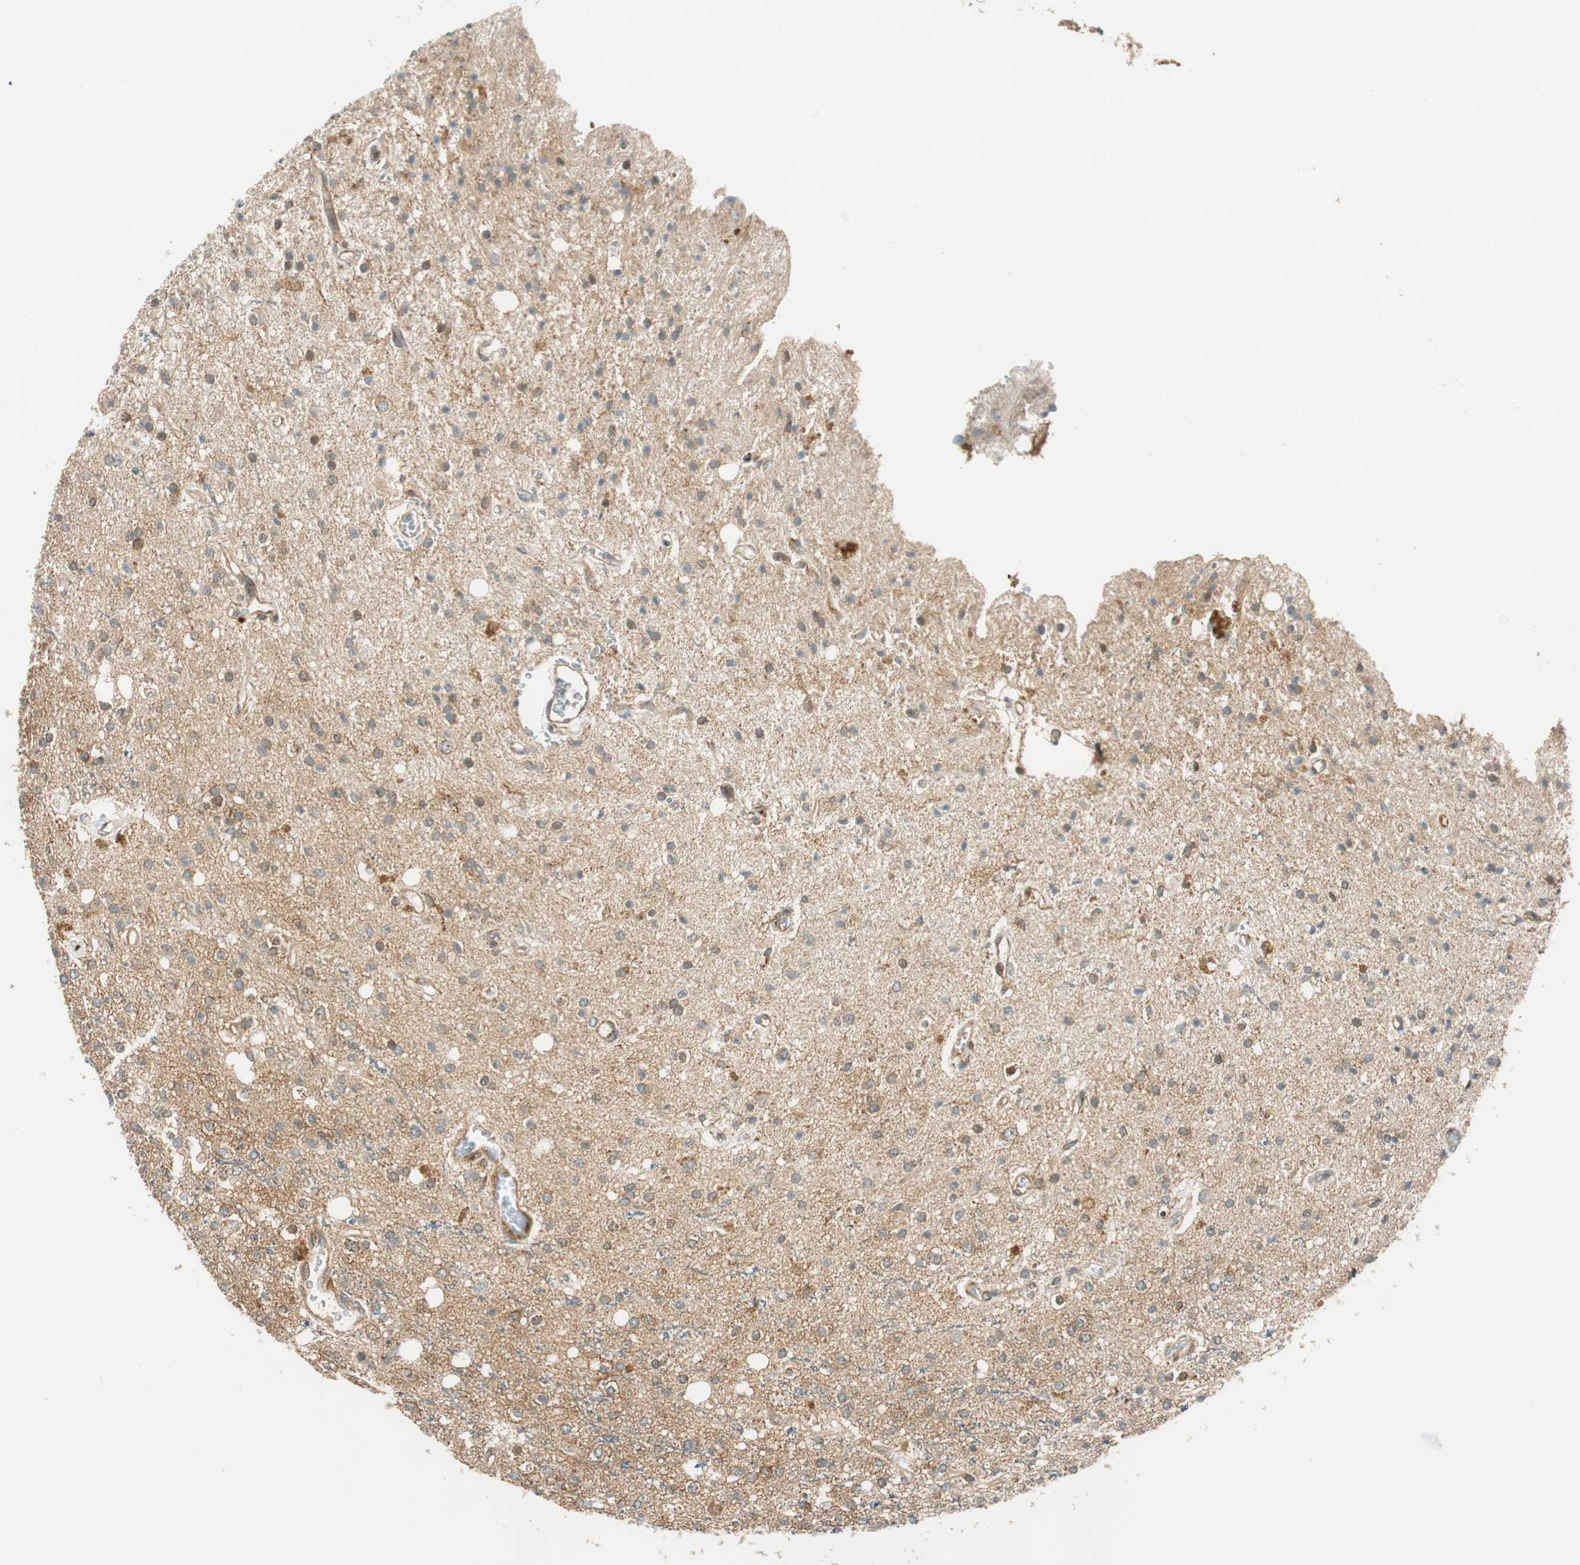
{"staining": {"intensity": "moderate", "quantity": "<25%", "location": "cytoplasmic/membranous"}, "tissue": "glioma", "cell_type": "Tumor cells", "image_type": "cancer", "snomed": [{"axis": "morphology", "description": "Glioma, malignant, High grade"}, {"axis": "topography", "description": "Brain"}], "caption": "Brown immunohistochemical staining in human glioma demonstrates moderate cytoplasmic/membranous staining in about <25% of tumor cells.", "gene": "ABI1", "patient": {"sex": "male", "age": 47}}